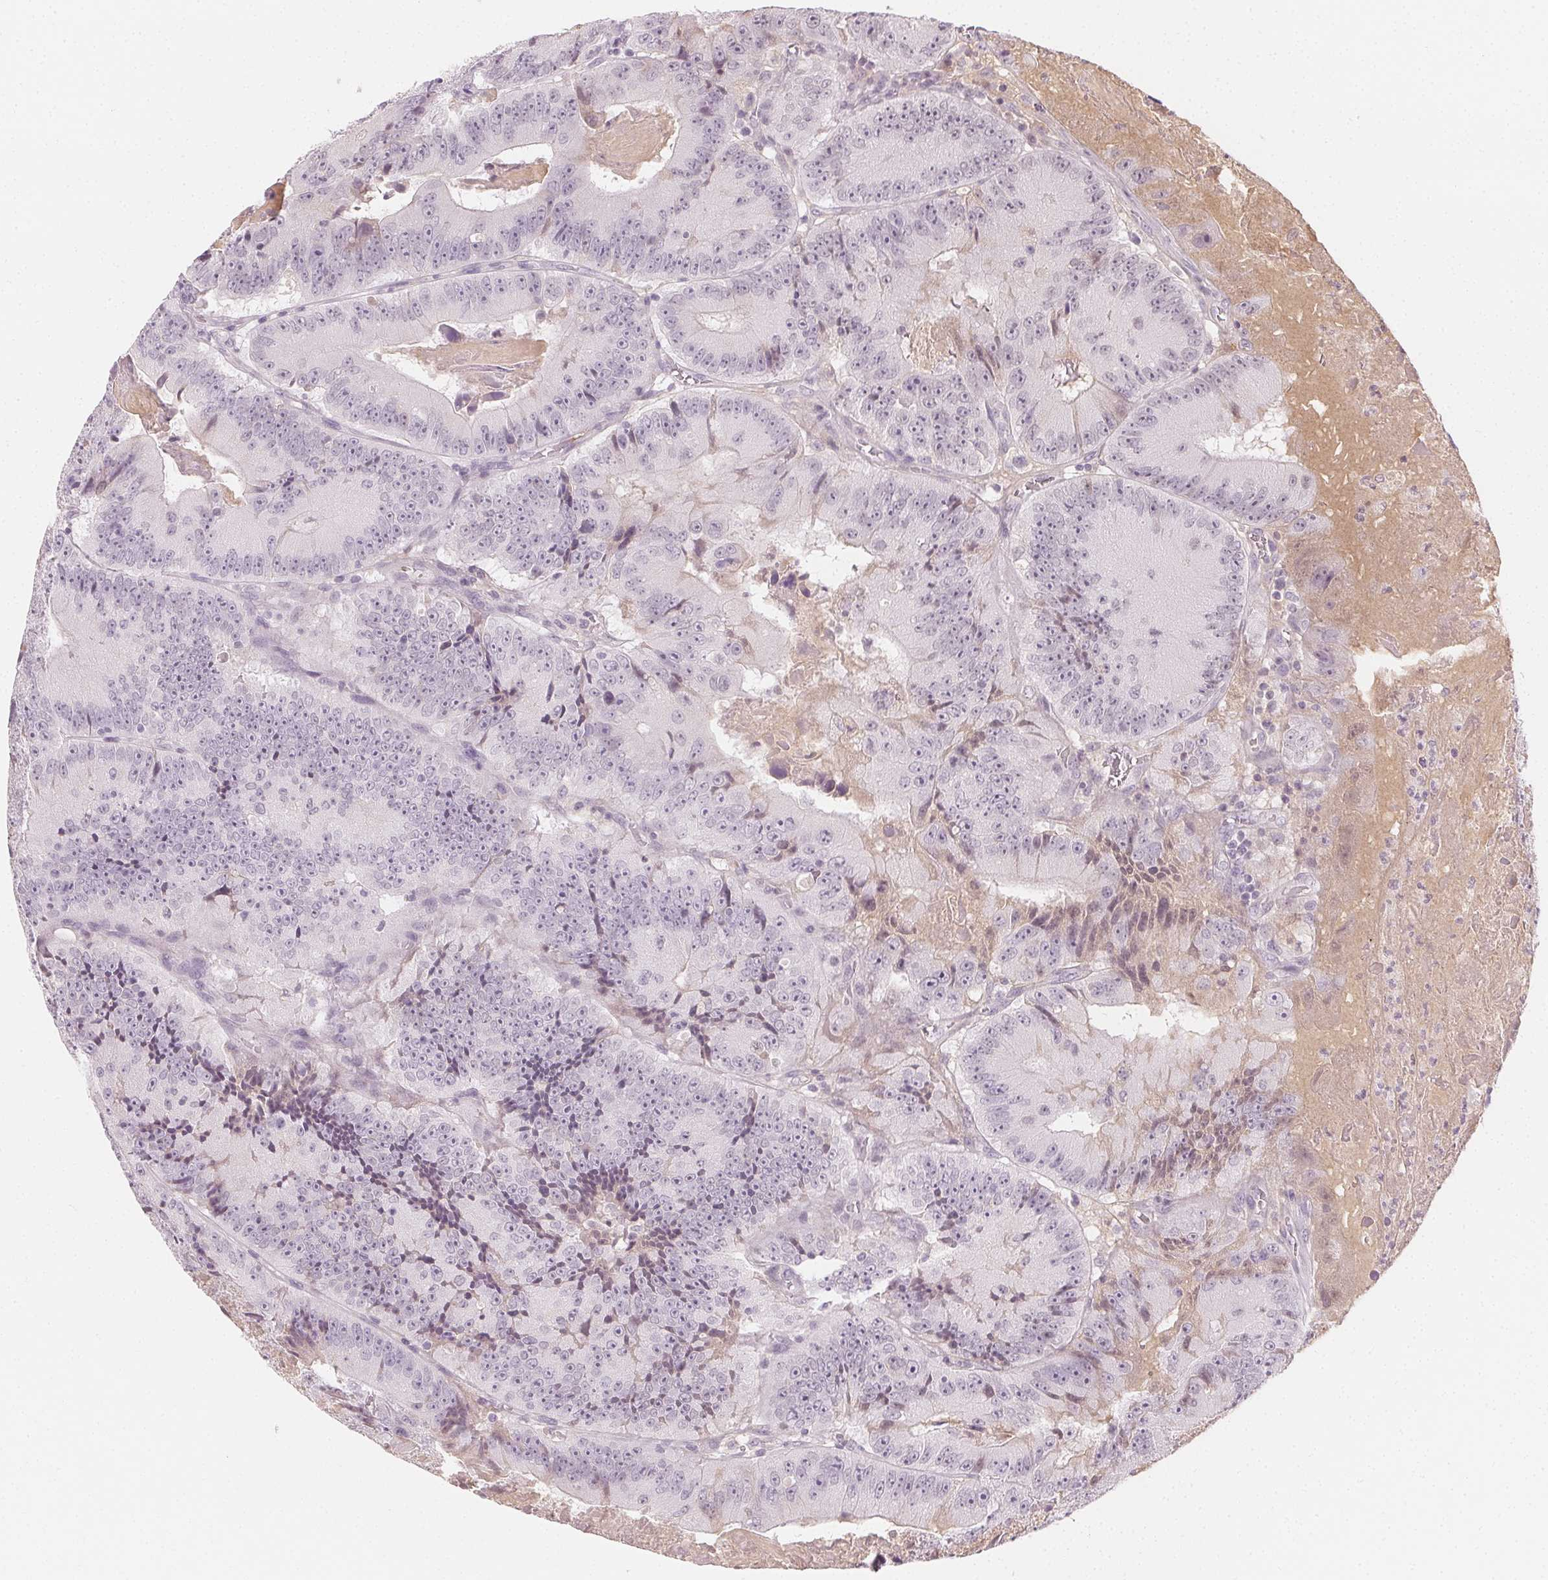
{"staining": {"intensity": "negative", "quantity": "none", "location": "none"}, "tissue": "colorectal cancer", "cell_type": "Tumor cells", "image_type": "cancer", "snomed": [{"axis": "morphology", "description": "Adenocarcinoma, NOS"}, {"axis": "topography", "description": "Colon"}], "caption": "The histopathology image reveals no significant staining in tumor cells of adenocarcinoma (colorectal).", "gene": "AFM", "patient": {"sex": "female", "age": 86}}